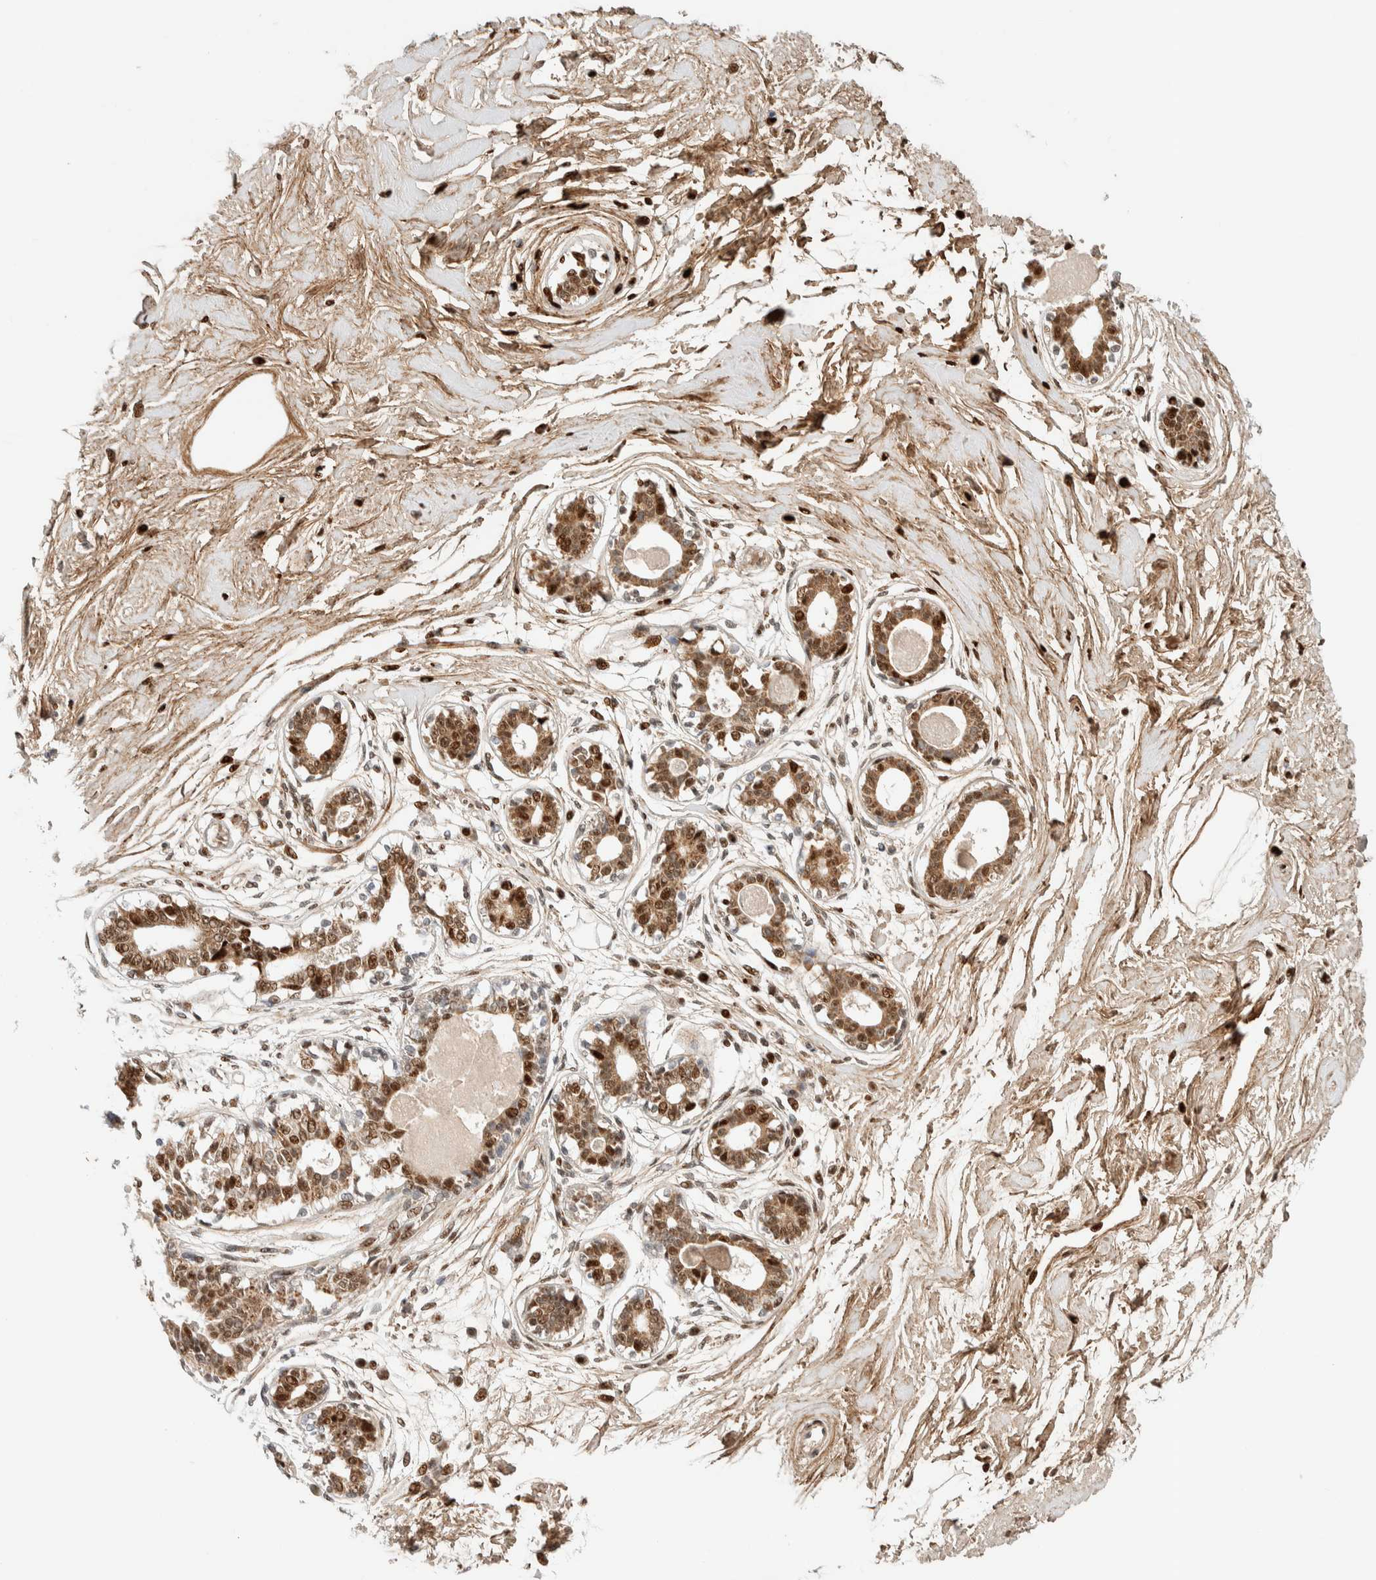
{"staining": {"intensity": "moderate", "quantity": ">75%", "location": "nuclear"}, "tissue": "breast", "cell_type": "Adipocytes", "image_type": "normal", "snomed": [{"axis": "morphology", "description": "Normal tissue, NOS"}, {"axis": "topography", "description": "Breast"}], "caption": "Breast stained with IHC demonstrates moderate nuclear expression in about >75% of adipocytes. (IHC, brightfield microscopy, high magnification).", "gene": "TSPAN32", "patient": {"sex": "female", "age": 45}}